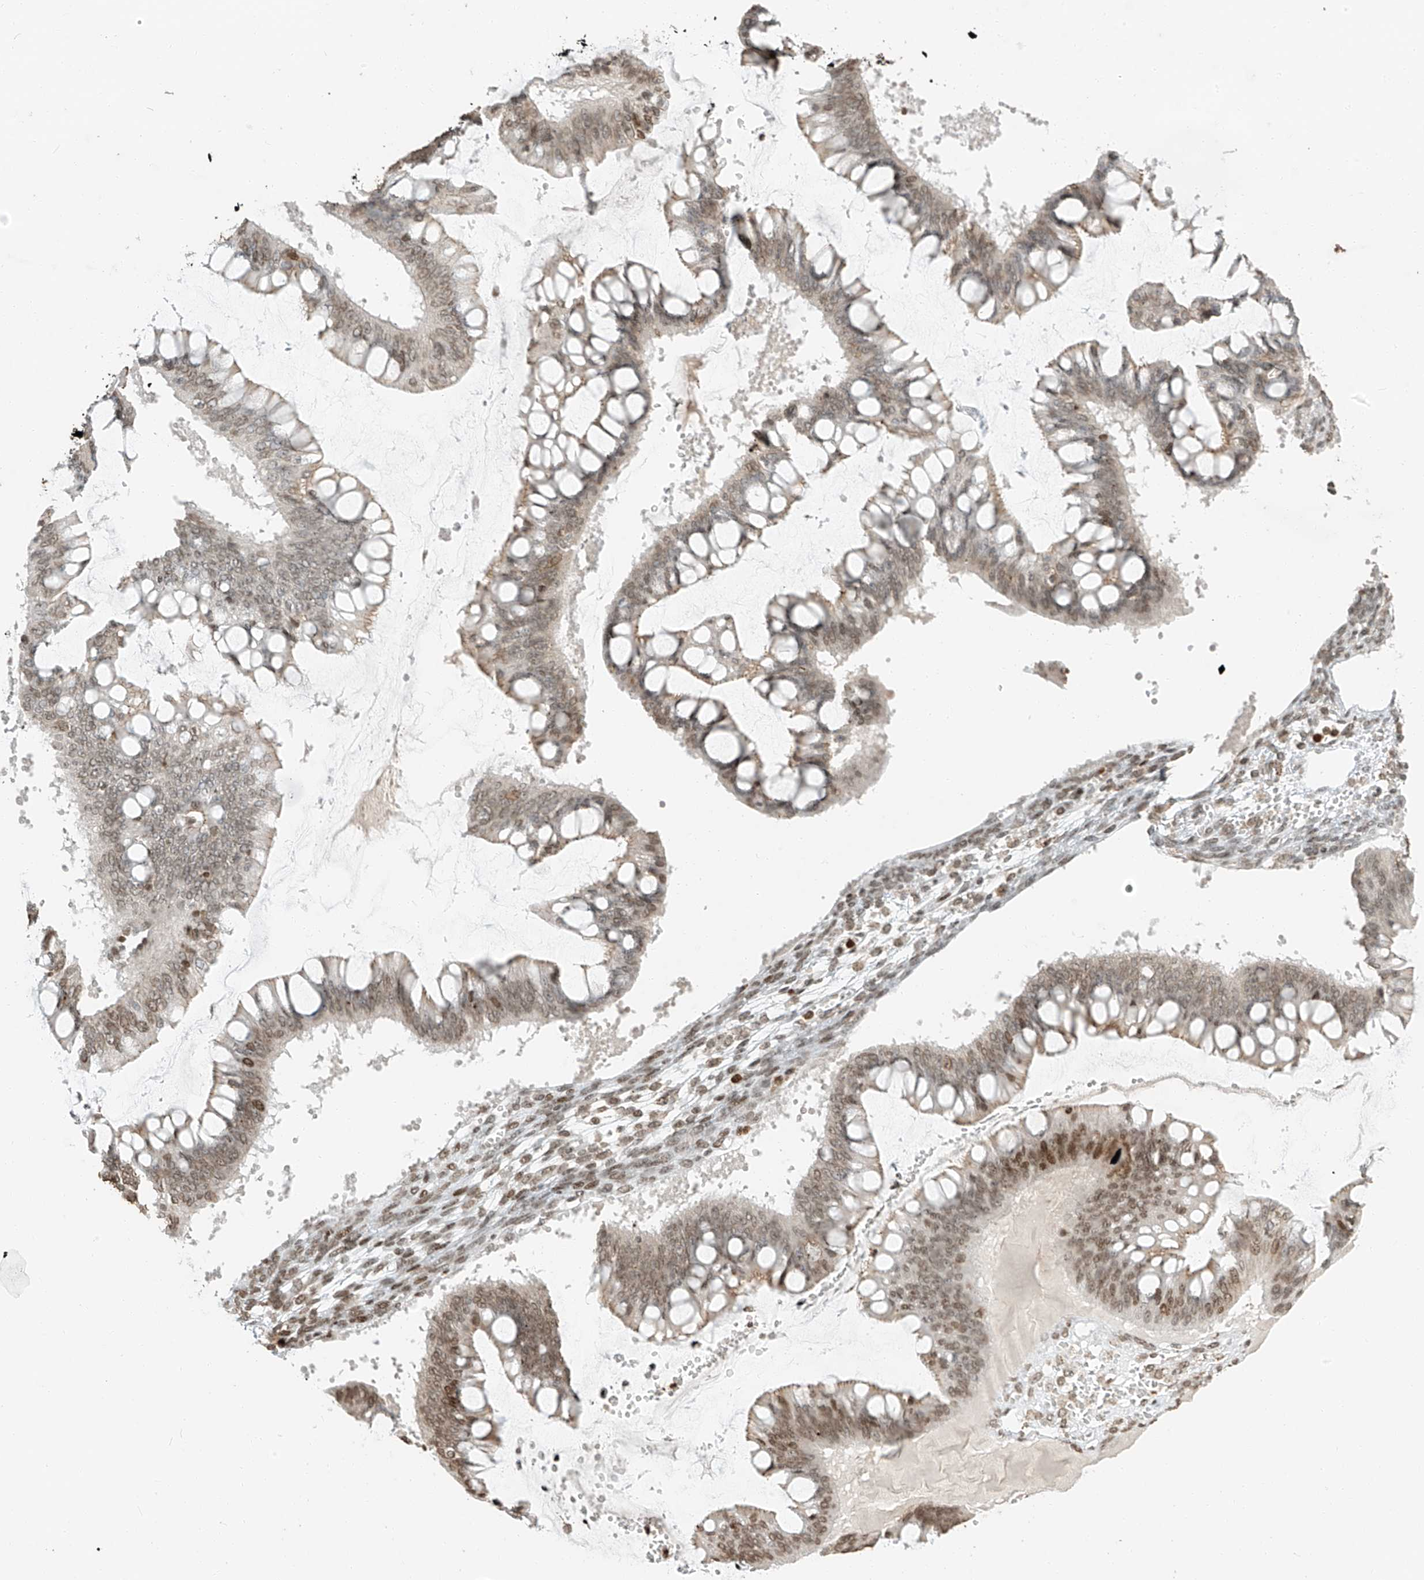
{"staining": {"intensity": "moderate", "quantity": "25%-75%", "location": "nuclear"}, "tissue": "ovarian cancer", "cell_type": "Tumor cells", "image_type": "cancer", "snomed": [{"axis": "morphology", "description": "Cystadenocarcinoma, mucinous, NOS"}, {"axis": "topography", "description": "Ovary"}], "caption": "Human ovarian mucinous cystadenocarcinoma stained with a protein marker exhibits moderate staining in tumor cells.", "gene": "C17orf58", "patient": {"sex": "female", "age": 73}}